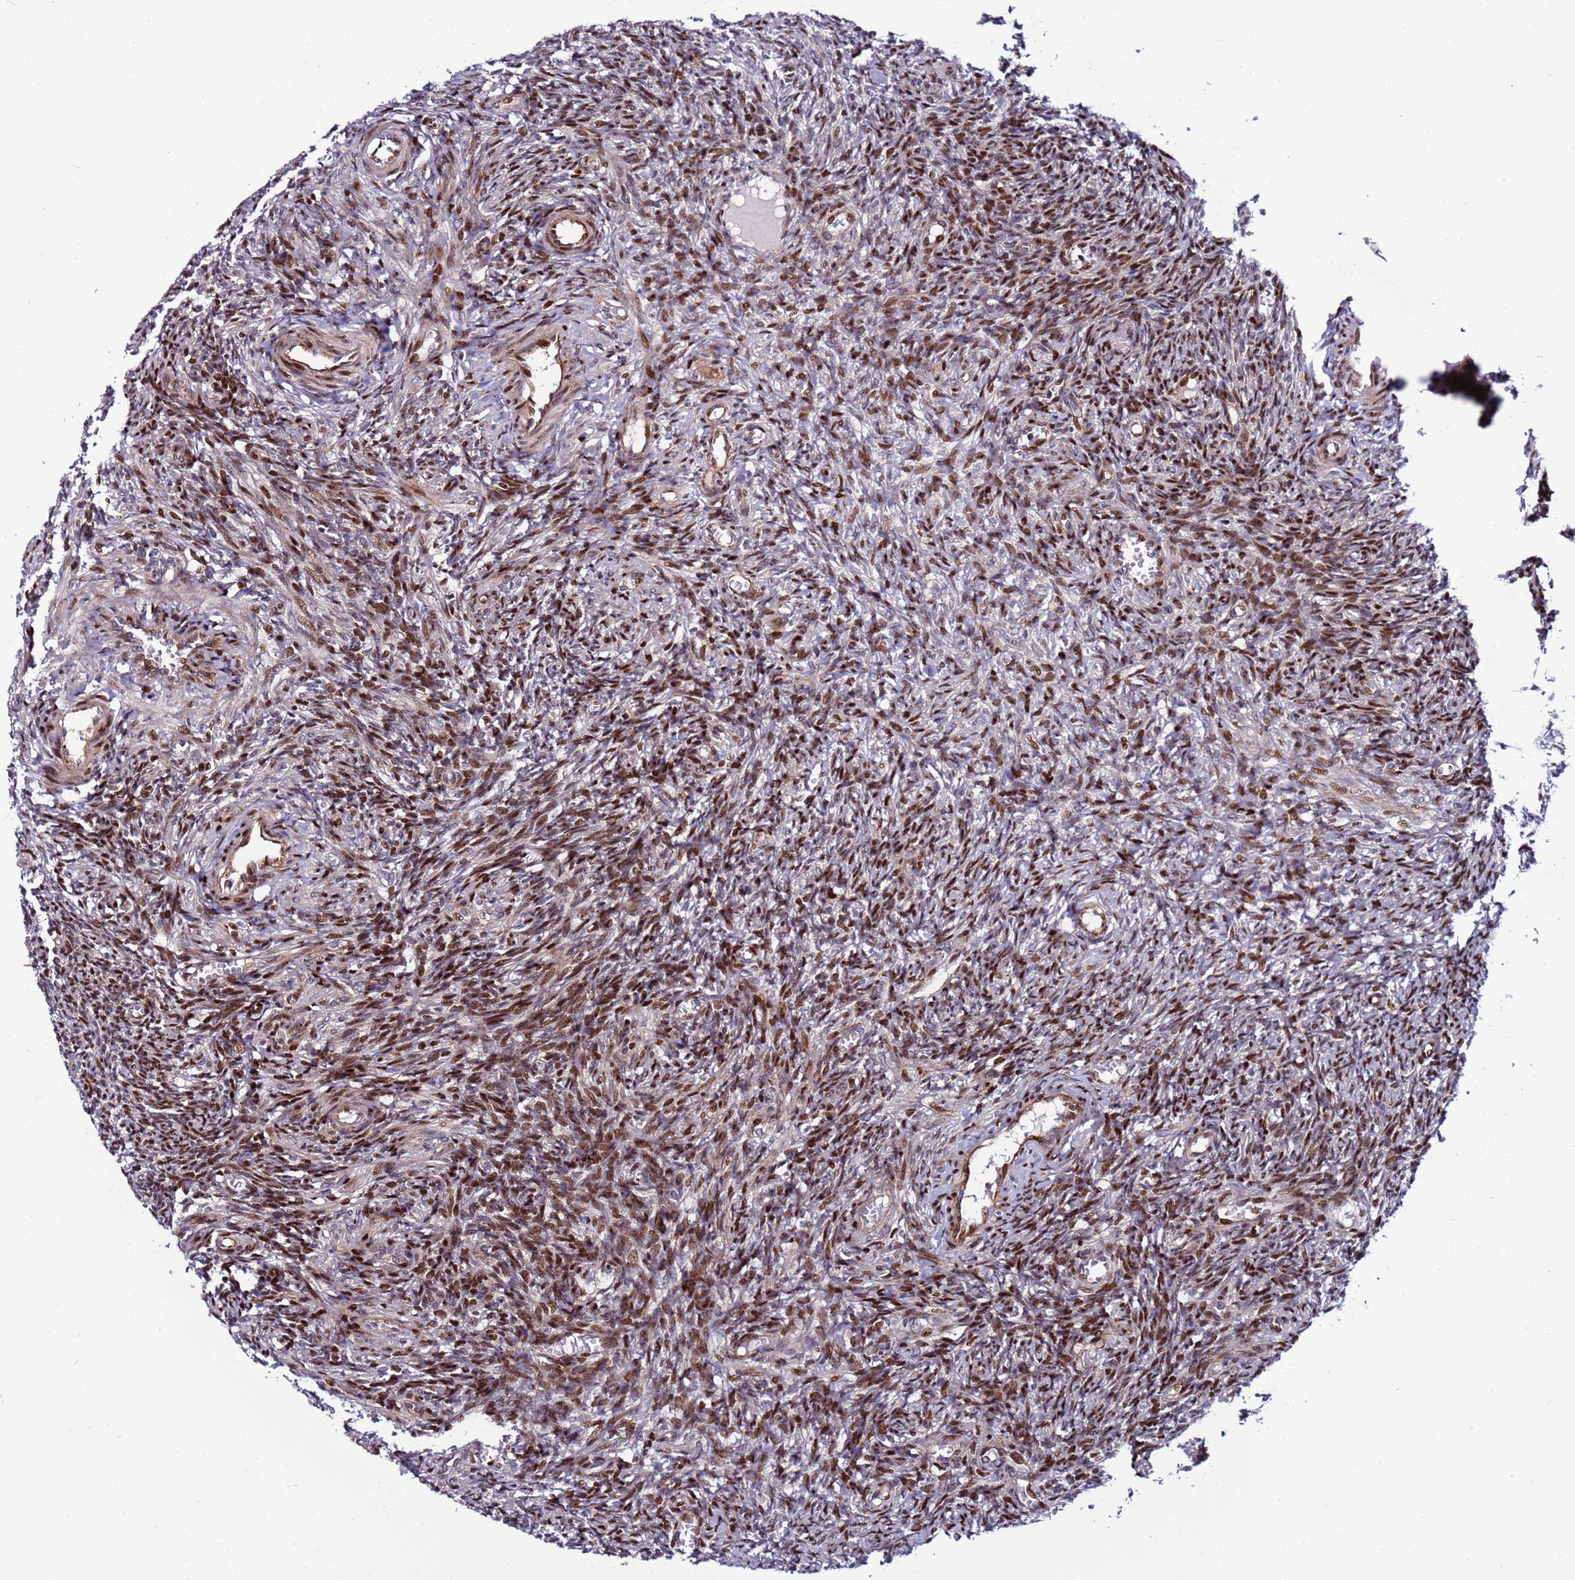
{"staining": {"intensity": "strong", "quantity": "25%-75%", "location": "nuclear"}, "tissue": "ovary", "cell_type": "Ovarian stroma cells", "image_type": "normal", "snomed": [{"axis": "morphology", "description": "Normal tissue, NOS"}, {"axis": "topography", "description": "Ovary"}], "caption": "Human ovary stained with a protein marker displays strong staining in ovarian stroma cells.", "gene": "WBP11", "patient": {"sex": "female", "age": 27}}